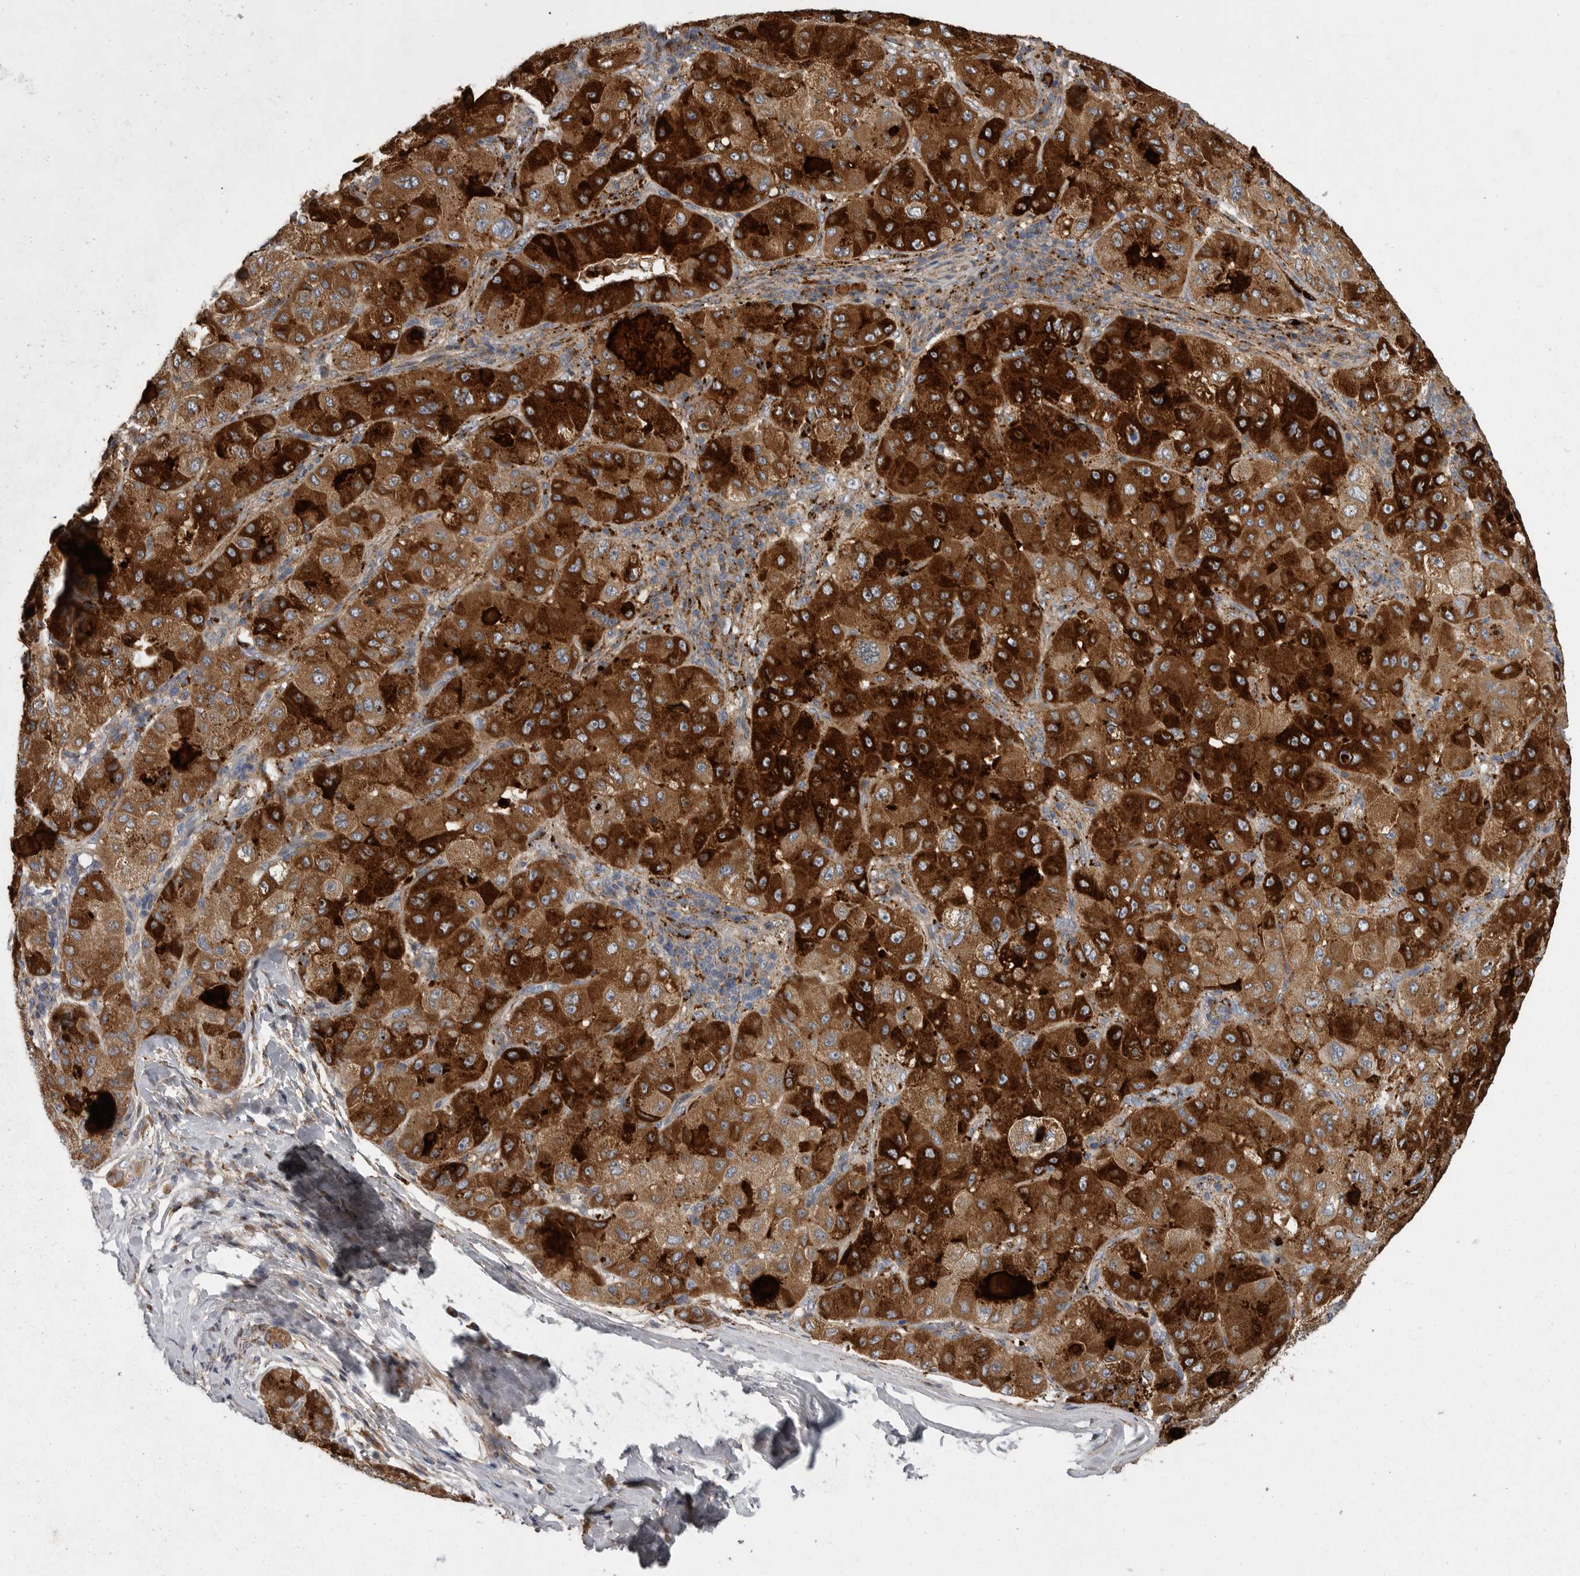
{"staining": {"intensity": "strong", "quantity": ">75%", "location": "cytoplasmic/membranous"}, "tissue": "liver cancer", "cell_type": "Tumor cells", "image_type": "cancer", "snomed": [{"axis": "morphology", "description": "Carcinoma, Hepatocellular, NOS"}, {"axis": "topography", "description": "Liver"}], "caption": "Immunohistochemistry (IHC) (DAB (3,3'-diaminobenzidine)) staining of liver hepatocellular carcinoma reveals strong cytoplasmic/membranous protein positivity in about >75% of tumor cells.", "gene": "CRP", "patient": {"sex": "male", "age": 80}}